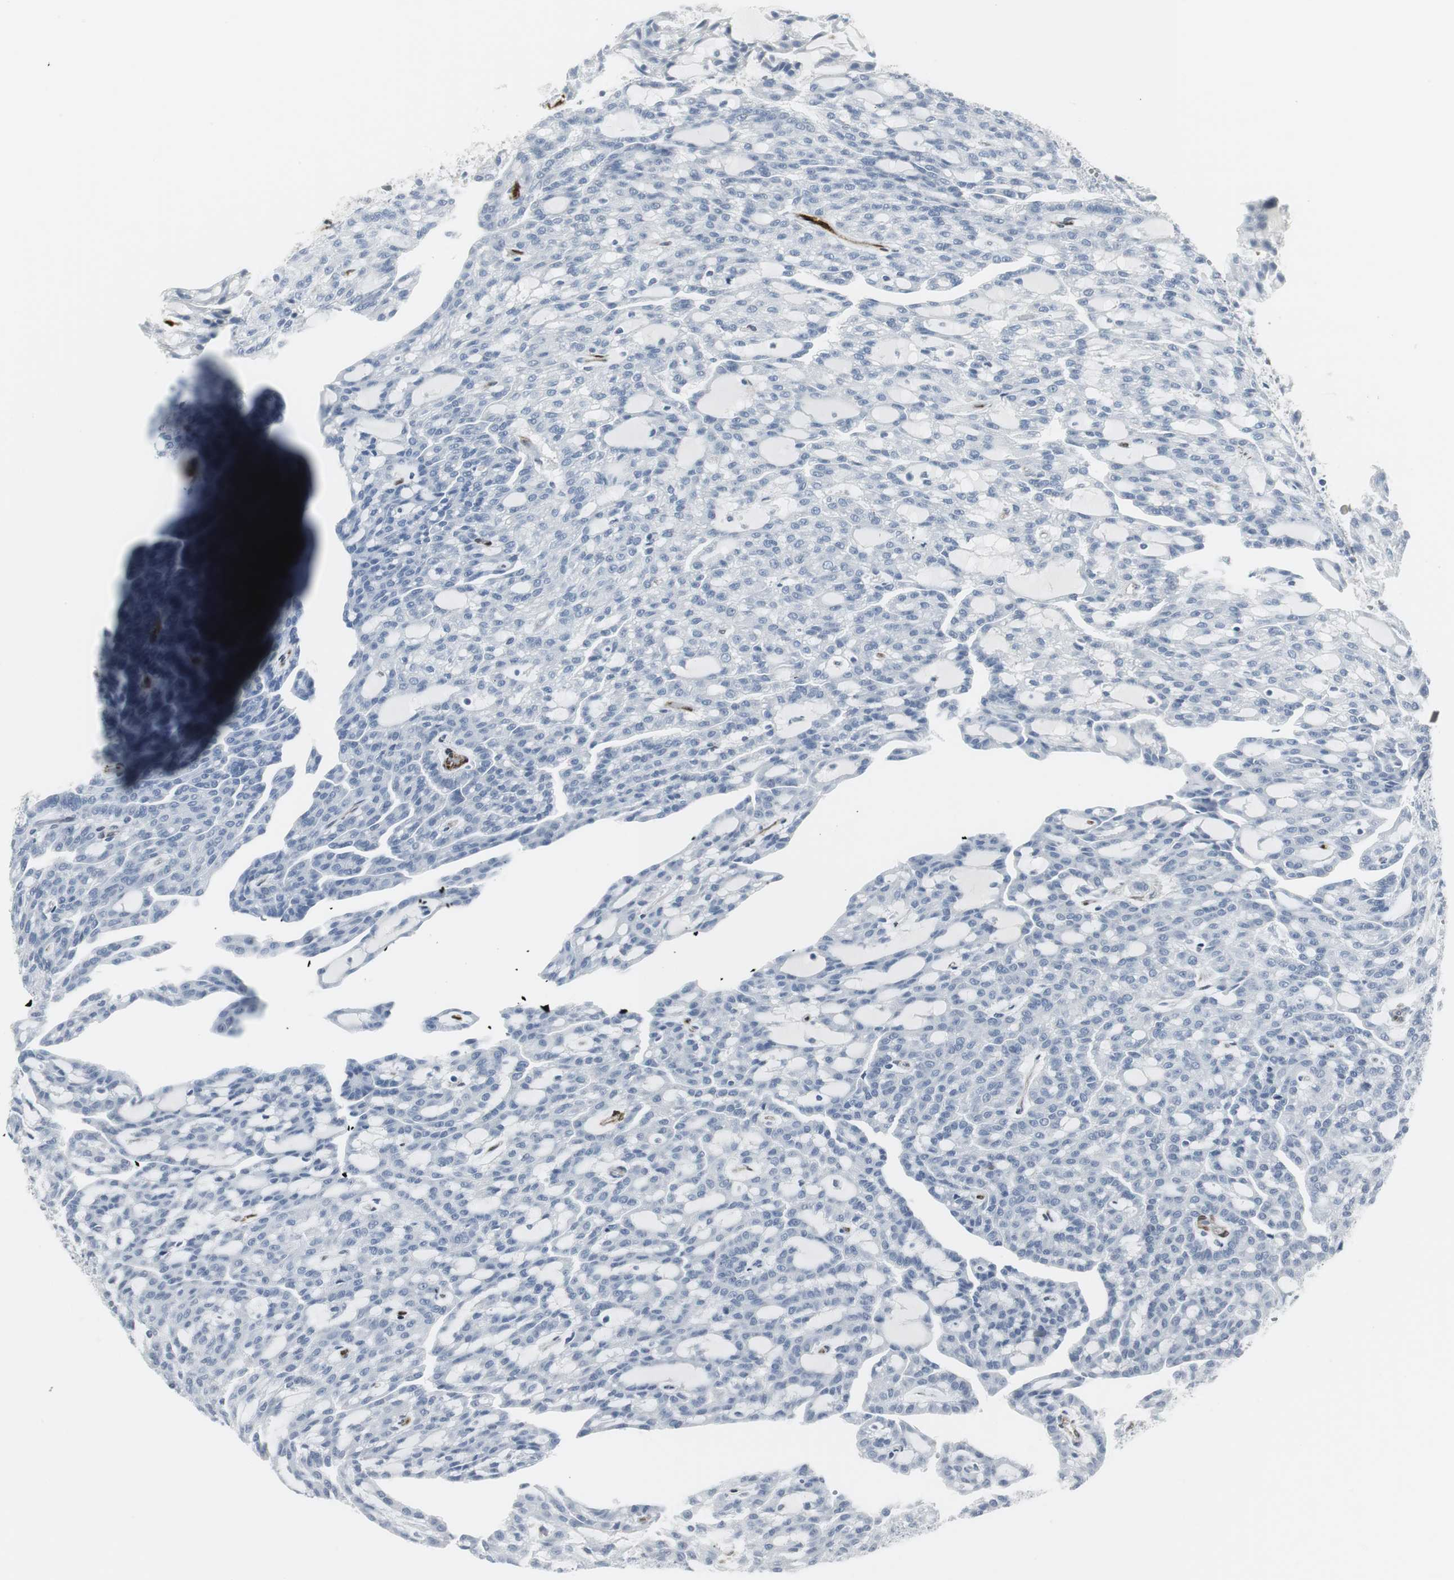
{"staining": {"intensity": "negative", "quantity": "none", "location": "none"}, "tissue": "renal cancer", "cell_type": "Tumor cells", "image_type": "cancer", "snomed": [{"axis": "morphology", "description": "Adenocarcinoma, NOS"}, {"axis": "topography", "description": "Kidney"}], "caption": "The micrograph displays no staining of tumor cells in adenocarcinoma (renal). Brightfield microscopy of immunohistochemistry (IHC) stained with DAB (brown) and hematoxylin (blue), captured at high magnification.", "gene": "PPP1R14A", "patient": {"sex": "male", "age": 63}}